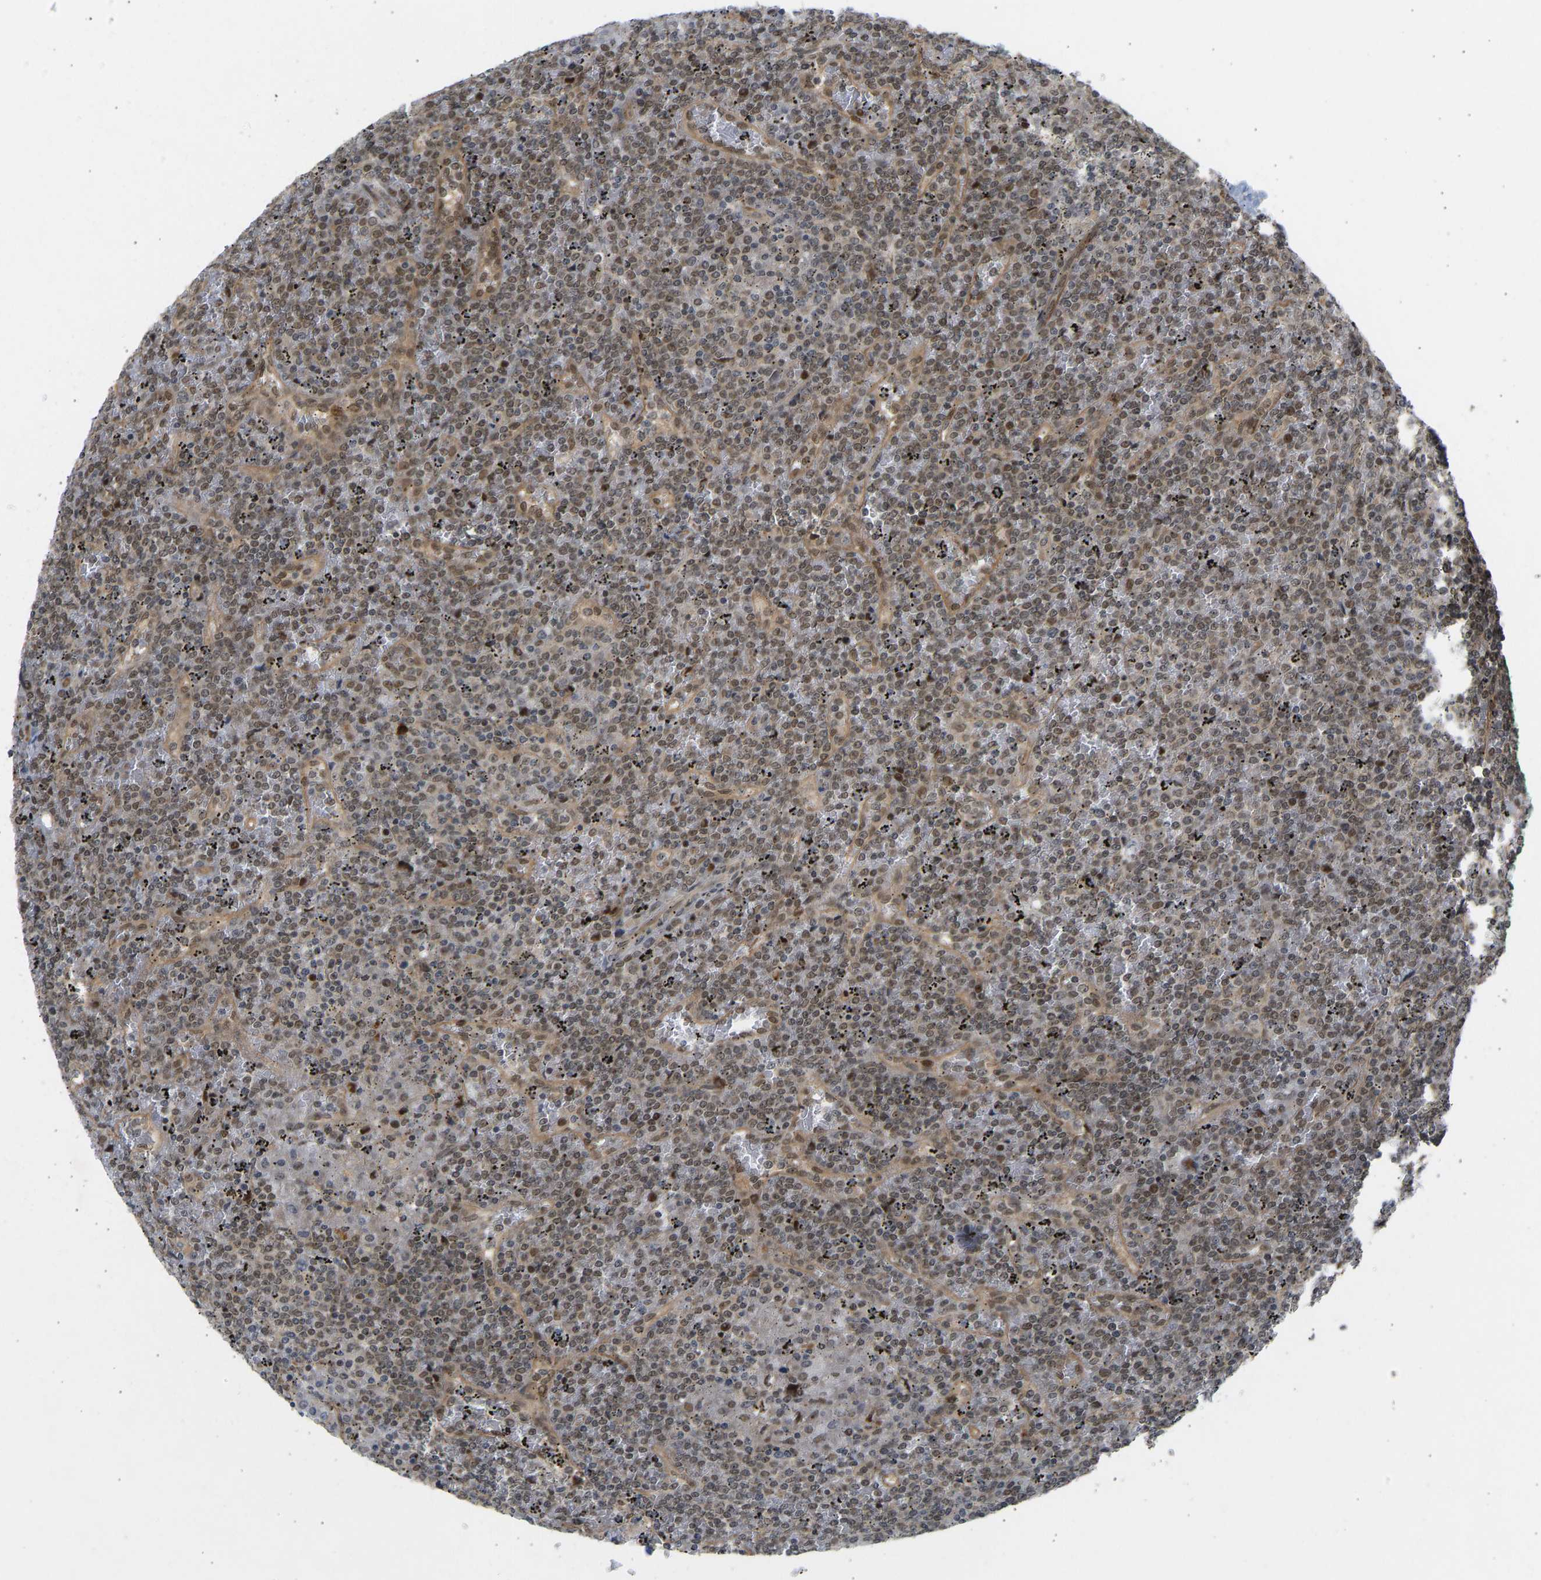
{"staining": {"intensity": "weak", "quantity": "25%-75%", "location": "nuclear"}, "tissue": "lymphoma", "cell_type": "Tumor cells", "image_type": "cancer", "snomed": [{"axis": "morphology", "description": "Malignant lymphoma, non-Hodgkin's type, Low grade"}, {"axis": "topography", "description": "Spleen"}], "caption": "The micrograph displays staining of lymphoma, revealing weak nuclear protein expression (brown color) within tumor cells. Using DAB (3,3'-diaminobenzidine) (brown) and hematoxylin (blue) stains, captured at high magnification using brightfield microscopy.", "gene": "BAG1", "patient": {"sex": "female", "age": 19}}